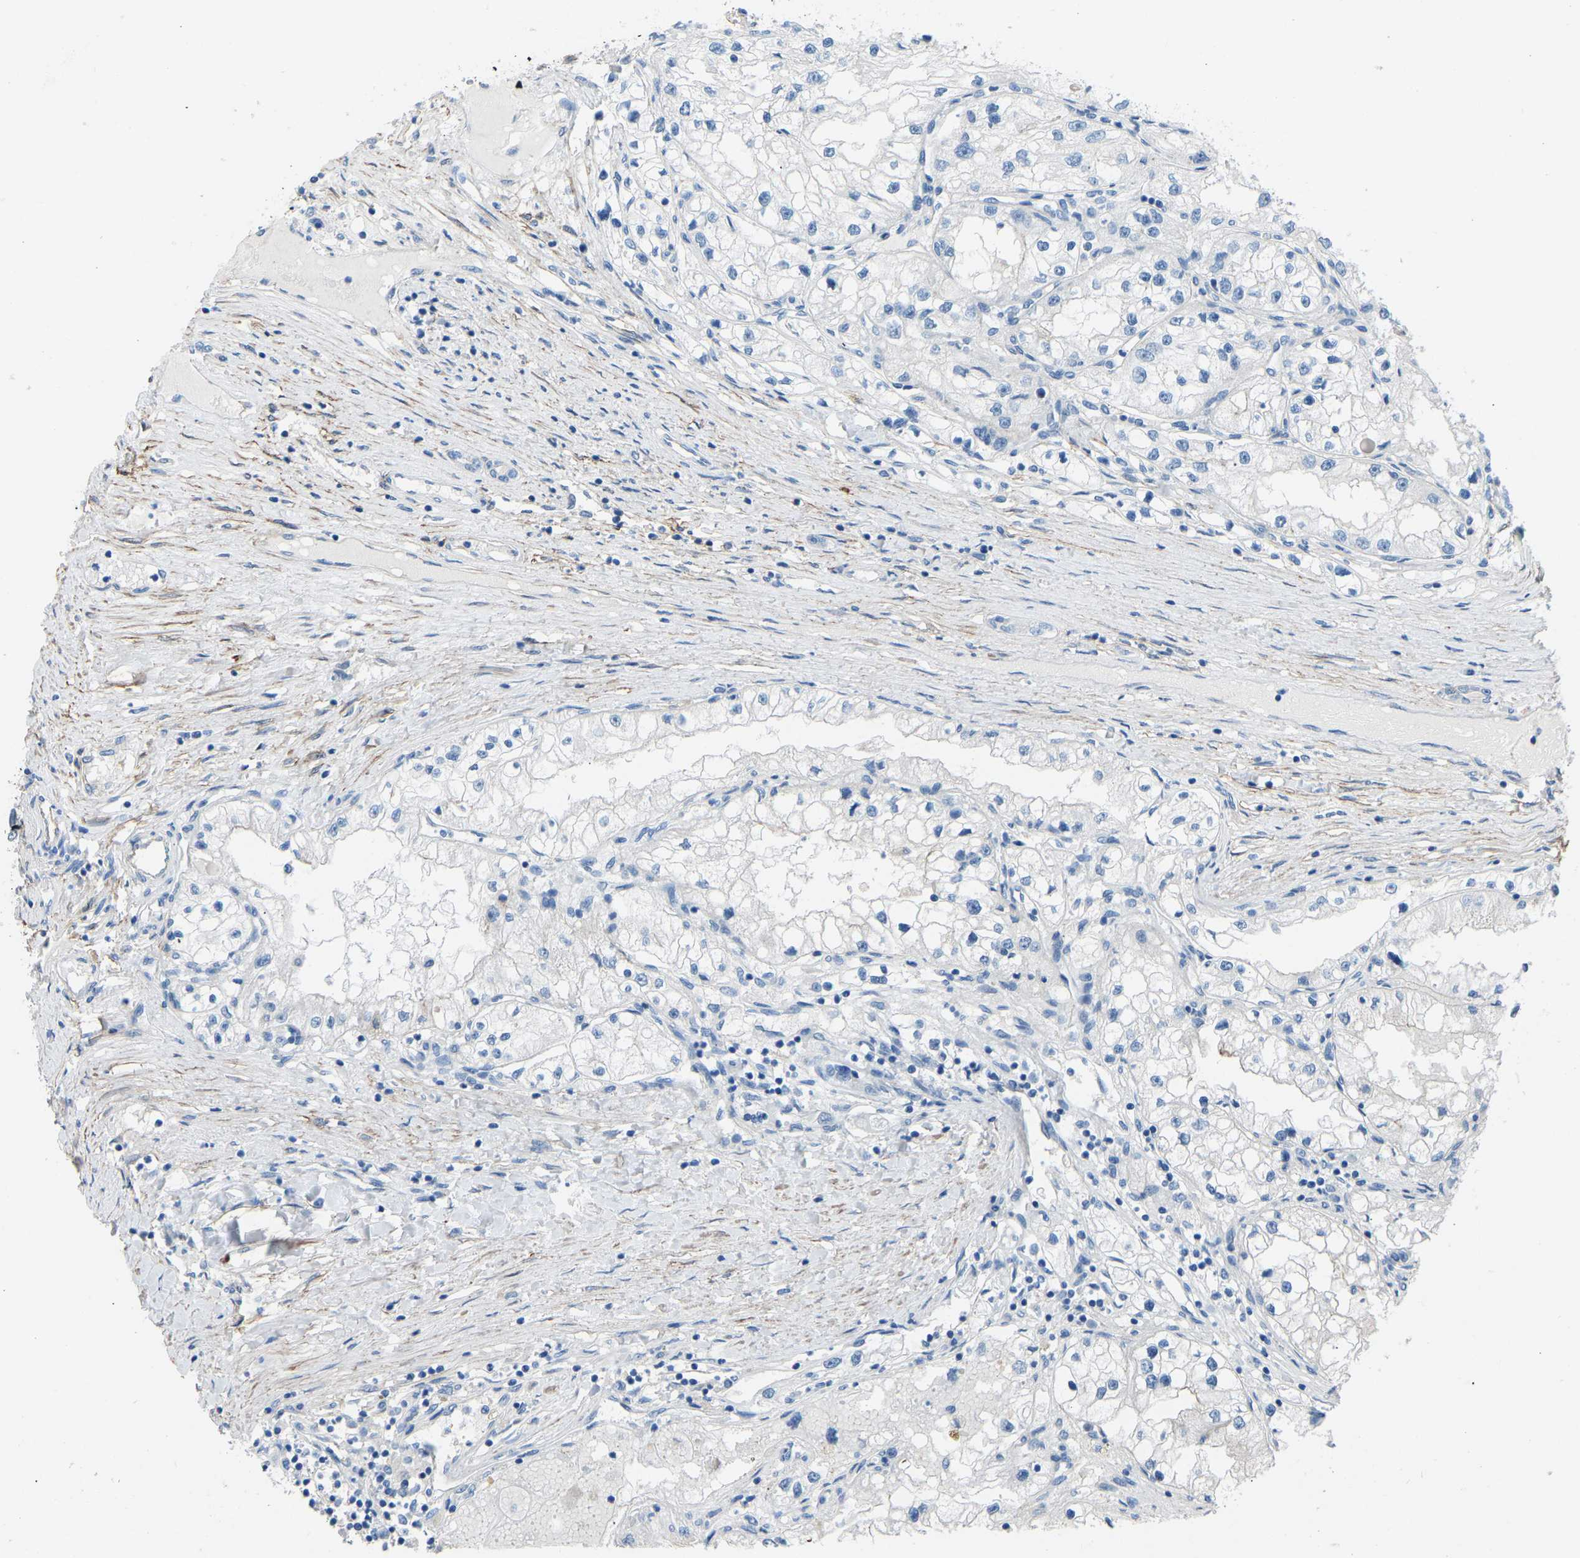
{"staining": {"intensity": "negative", "quantity": "none", "location": "none"}, "tissue": "renal cancer", "cell_type": "Tumor cells", "image_type": "cancer", "snomed": [{"axis": "morphology", "description": "Adenocarcinoma, NOS"}, {"axis": "topography", "description": "Kidney"}], "caption": "This is an immunohistochemistry (IHC) histopathology image of adenocarcinoma (renal). There is no expression in tumor cells.", "gene": "MYH10", "patient": {"sex": "male", "age": 68}}